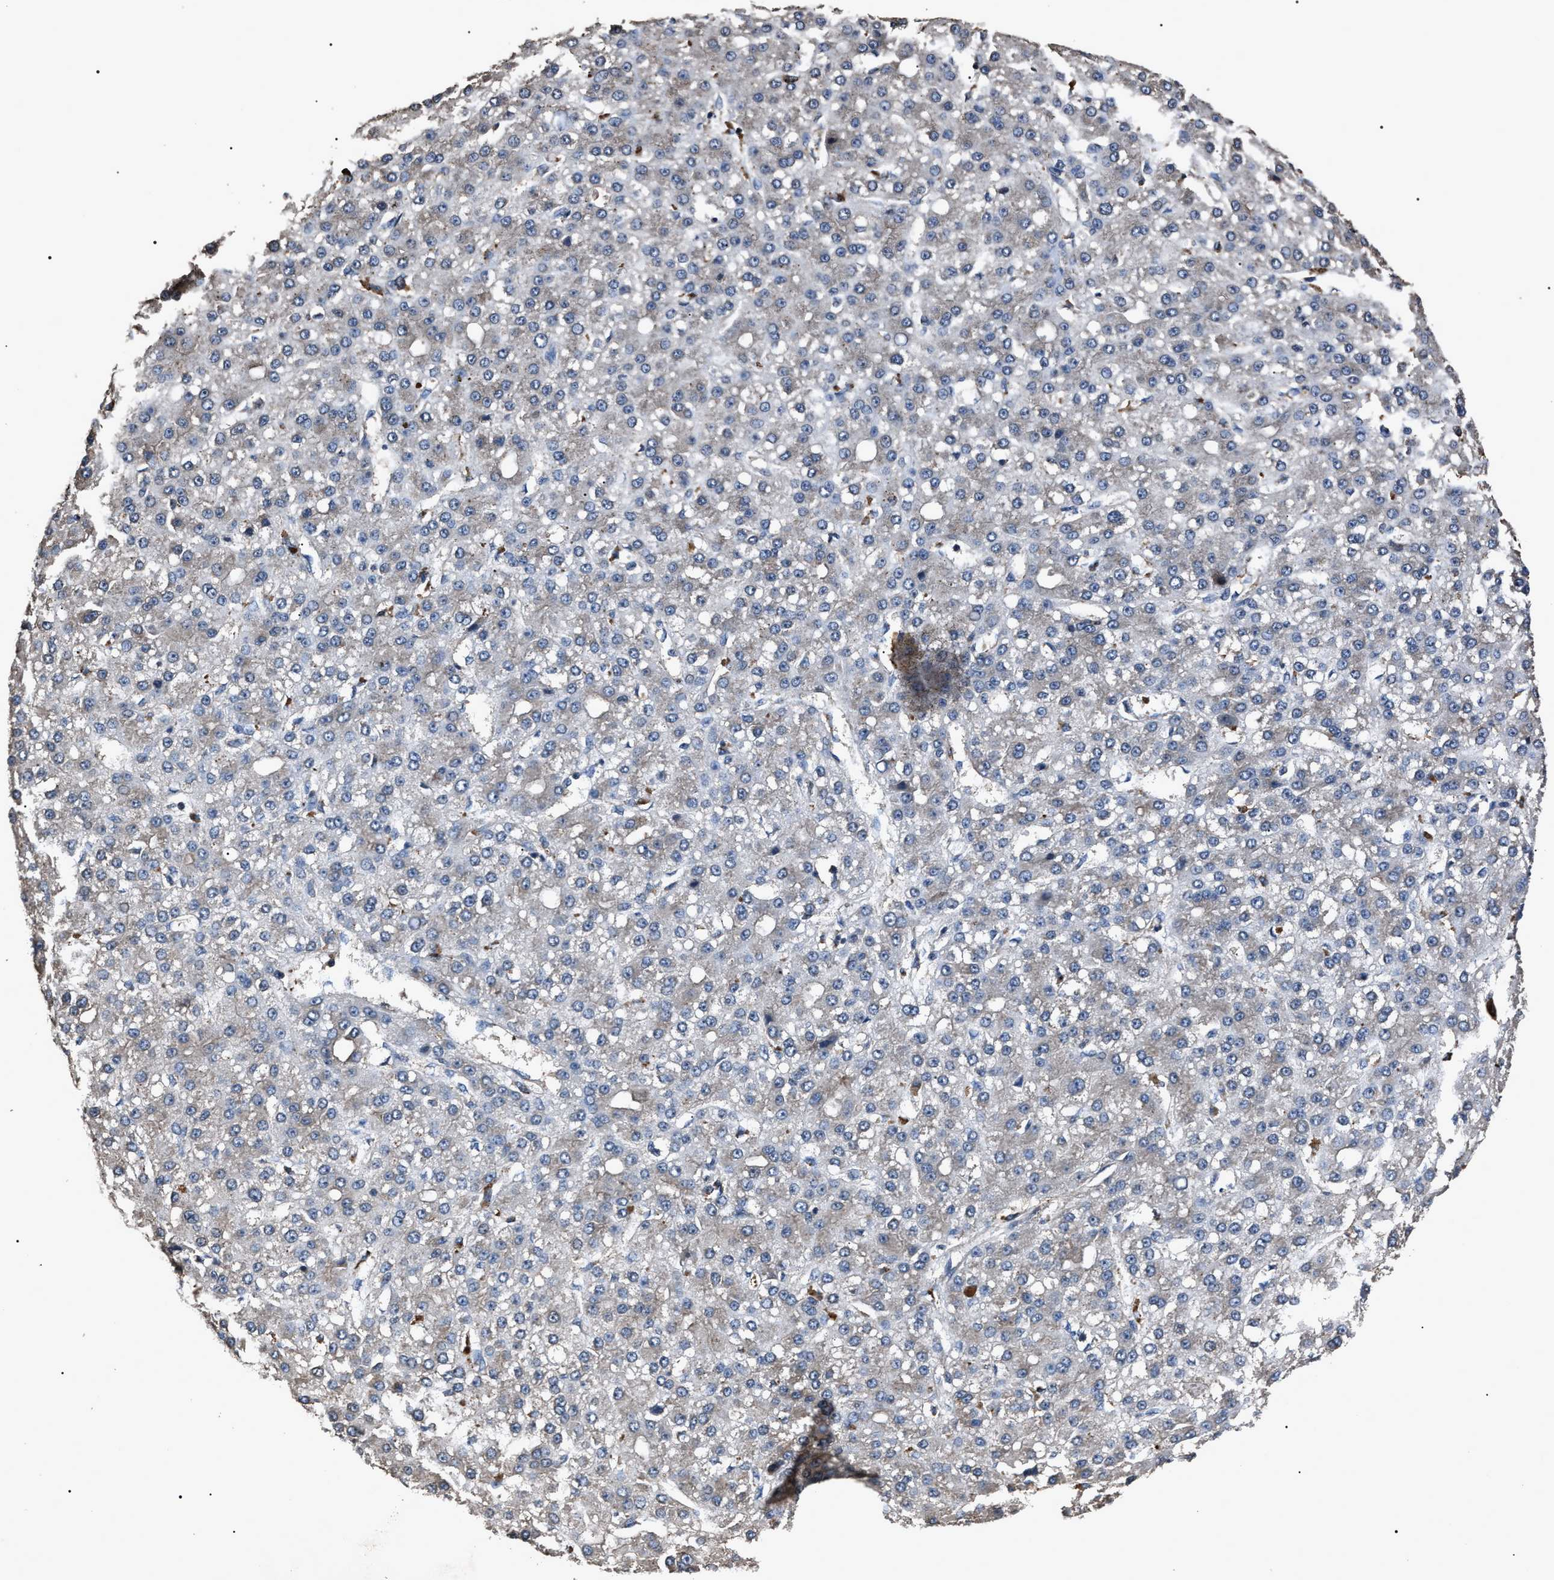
{"staining": {"intensity": "negative", "quantity": "none", "location": "none"}, "tissue": "liver cancer", "cell_type": "Tumor cells", "image_type": "cancer", "snomed": [{"axis": "morphology", "description": "Carcinoma, Hepatocellular, NOS"}, {"axis": "topography", "description": "Liver"}], "caption": "This histopathology image is of liver cancer stained with immunohistochemistry to label a protein in brown with the nuclei are counter-stained blue. There is no expression in tumor cells.", "gene": "RNF216", "patient": {"sex": "male", "age": 67}}